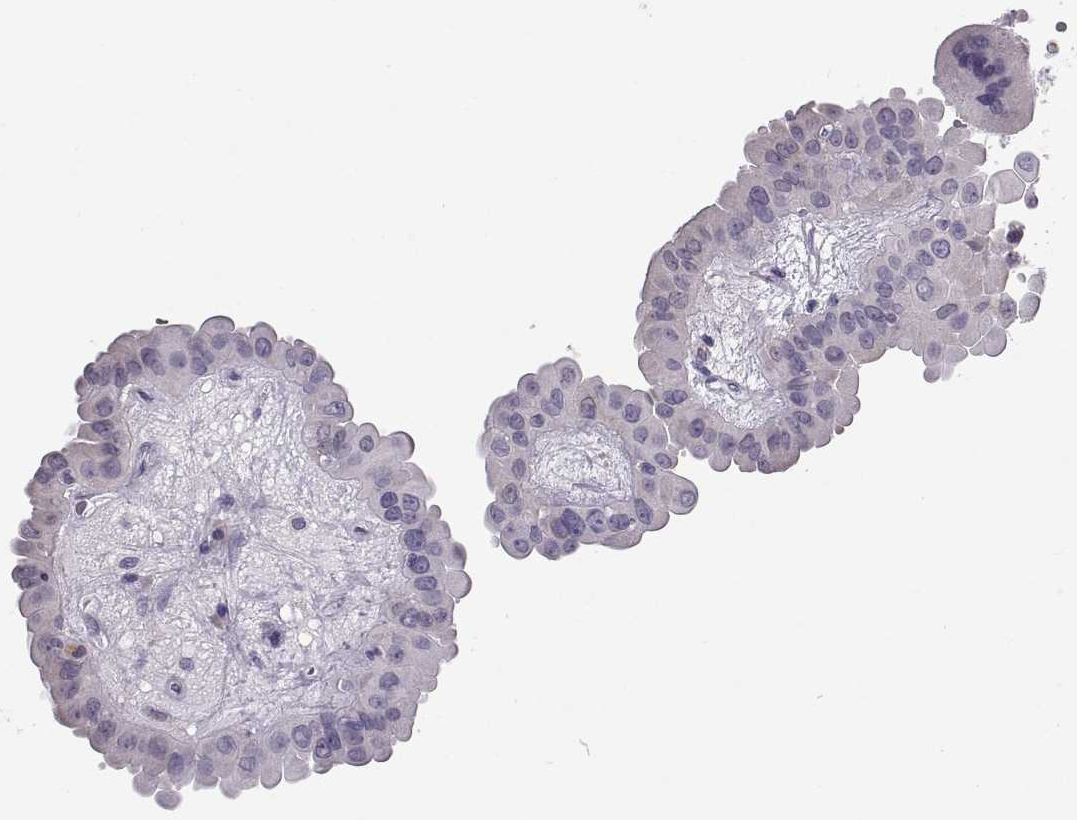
{"staining": {"intensity": "negative", "quantity": "none", "location": "none"}, "tissue": "thyroid cancer", "cell_type": "Tumor cells", "image_type": "cancer", "snomed": [{"axis": "morphology", "description": "Papillary adenocarcinoma, NOS"}, {"axis": "topography", "description": "Thyroid gland"}], "caption": "An IHC micrograph of thyroid papillary adenocarcinoma is shown. There is no staining in tumor cells of thyroid papillary adenocarcinoma.", "gene": "MAGEB18", "patient": {"sex": "female", "age": 37}}